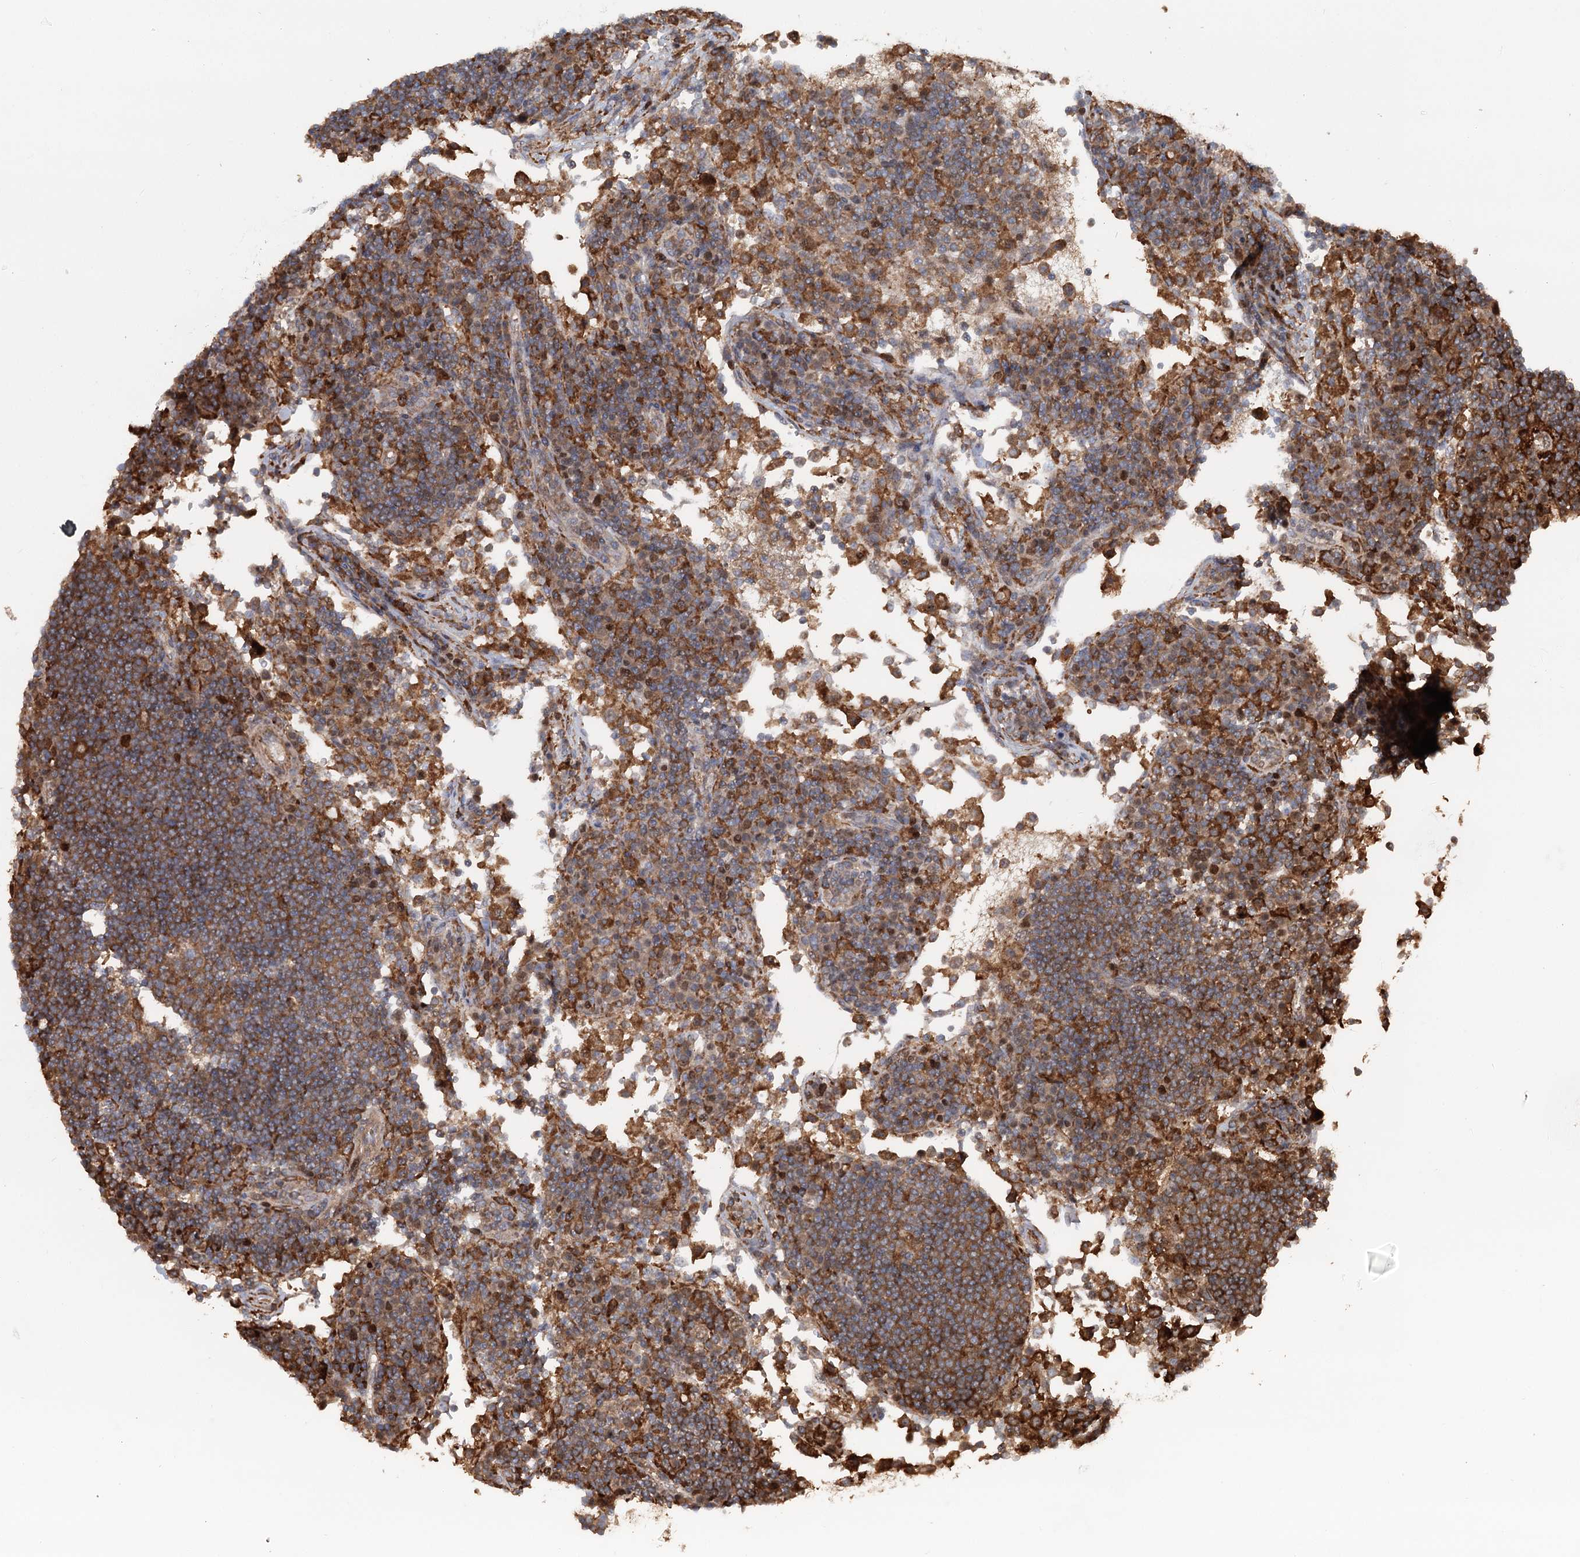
{"staining": {"intensity": "strong", "quantity": ">75%", "location": "cytoplasmic/membranous"}, "tissue": "lymph node", "cell_type": "Germinal center cells", "image_type": "normal", "snomed": [{"axis": "morphology", "description": "Normal tissue, NOS"}, {"axis": "topography", "description": "Lymph node"}], "caption": "Brown immunohistochemical staining in benign human lymph node reveals strong cytoplasmic/membranous expression in about >75% of germinal center cells. (brown staining indicates protein expression, while blue staining denotes nuclei).", "gene": "RNF111", "patient": {"sex": "female", "age": 53}}